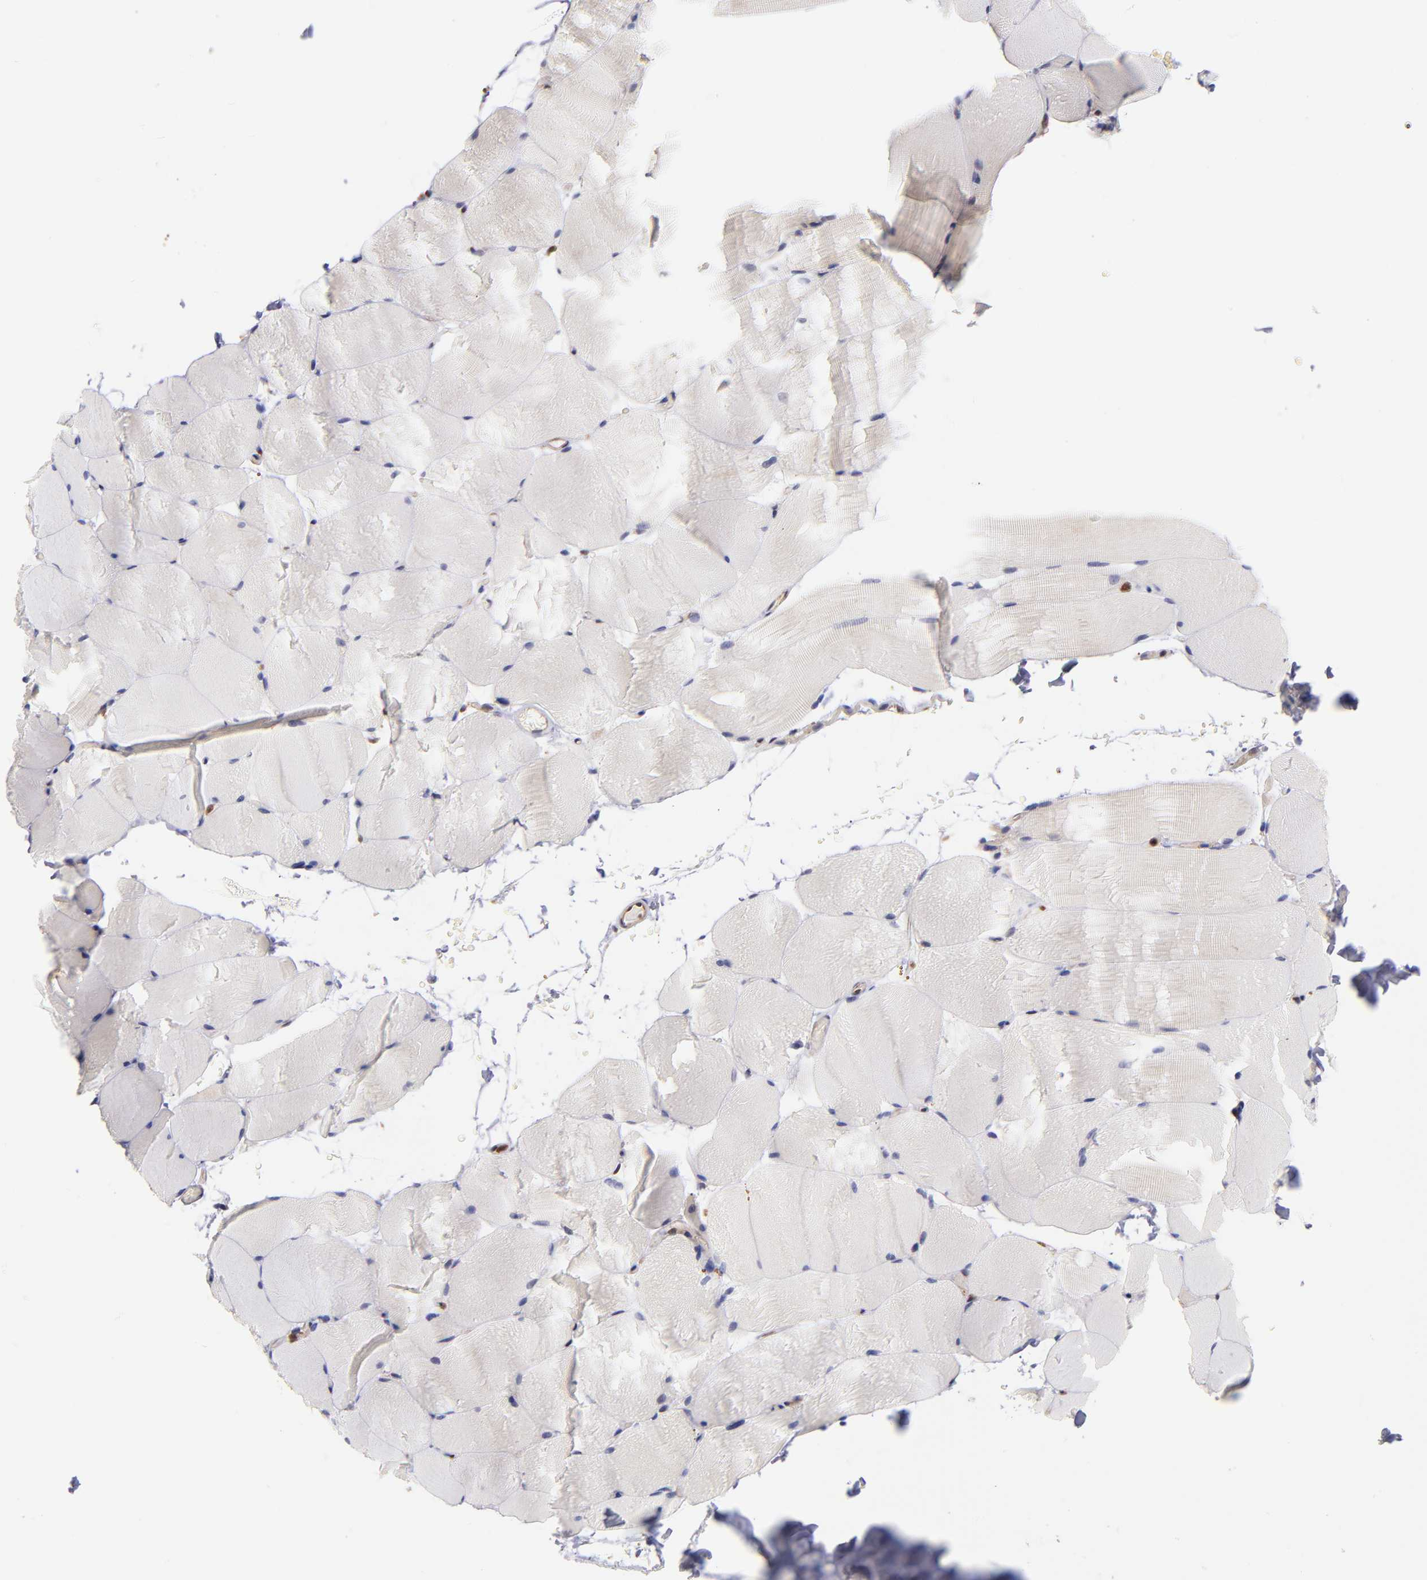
{"staining": {"intensity": "negative", "quantity": "none", "location": "none"}, "tissue": "skeletal muscle", "cell_type": "Myocytes", "image_type": "normal", "snomed": [{"axis": "morphology", "description": "Normal tissue, NOS"}, {"axis": "topography", "description": "Skeletal muscle"}, {"axis": "topography", "description": "Parathyroid gland"}], "caption": "An immunohistochemistry histopathology image of benign skeletal muscle is shown. There is no staining in myocytes of skeletal muscle.", "gene": "YWHAB", "patient": {"sex": "female", "age": 37}}